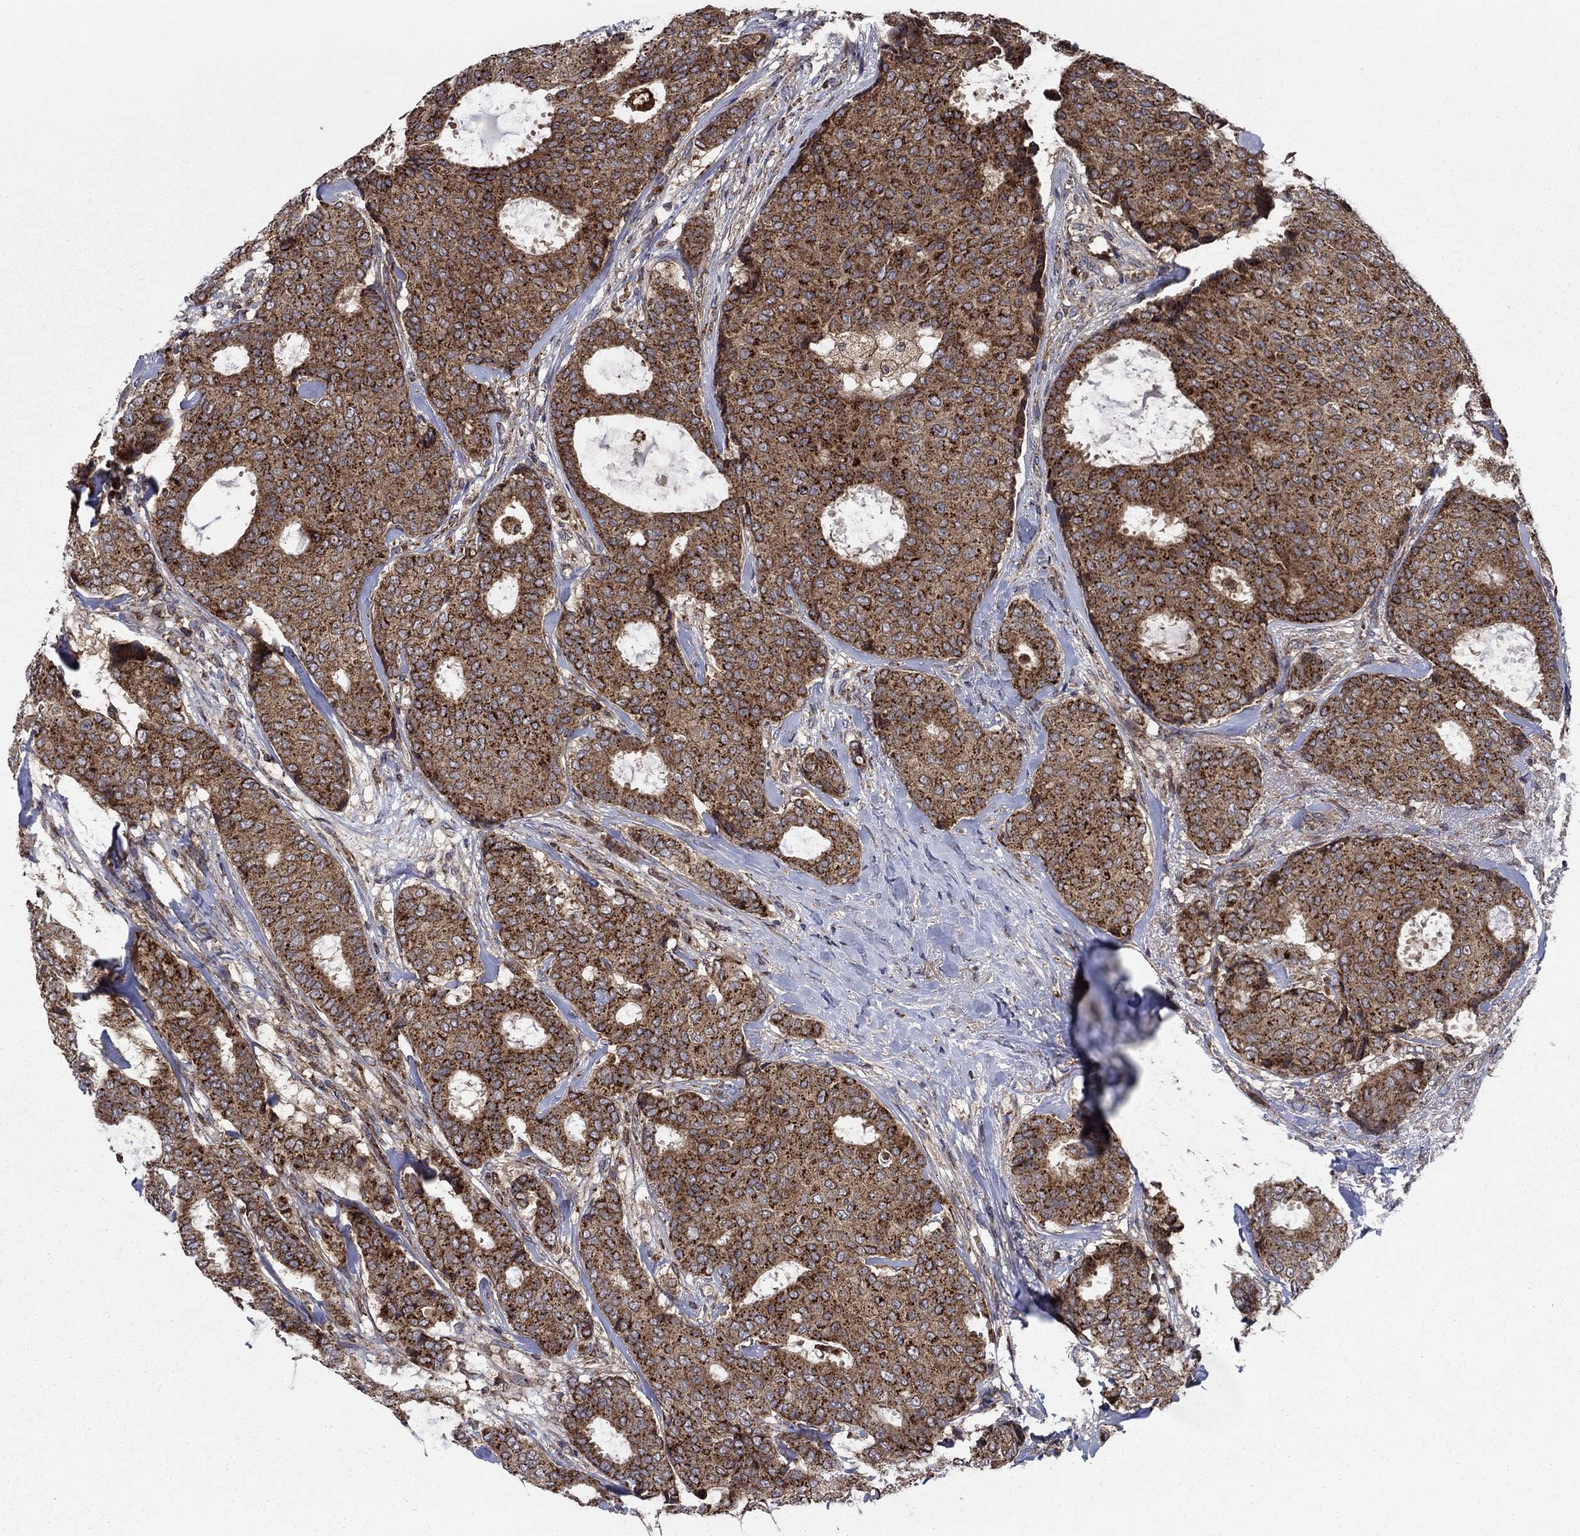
{"staining": {"intensity": "moderate", "quantity": ">75%", "location": "cytoplasmic/membranous"}, "tissue": "breast cancer", "cell_type": "Tumor cells", "image_type": "cancer", "snomed": [{"axis": "morphology", "description": "Duct carcinoma"}, {"axis": "topography", "description": "Breast"}], "caption": "Tumor cells reveal moderate cytoplasmic/membranous positivity in approximately >75% of cells in breast invasive ductal carcinoma.", "gene": "RNF19B", "patient": {"sex": "female", "age": 75}}